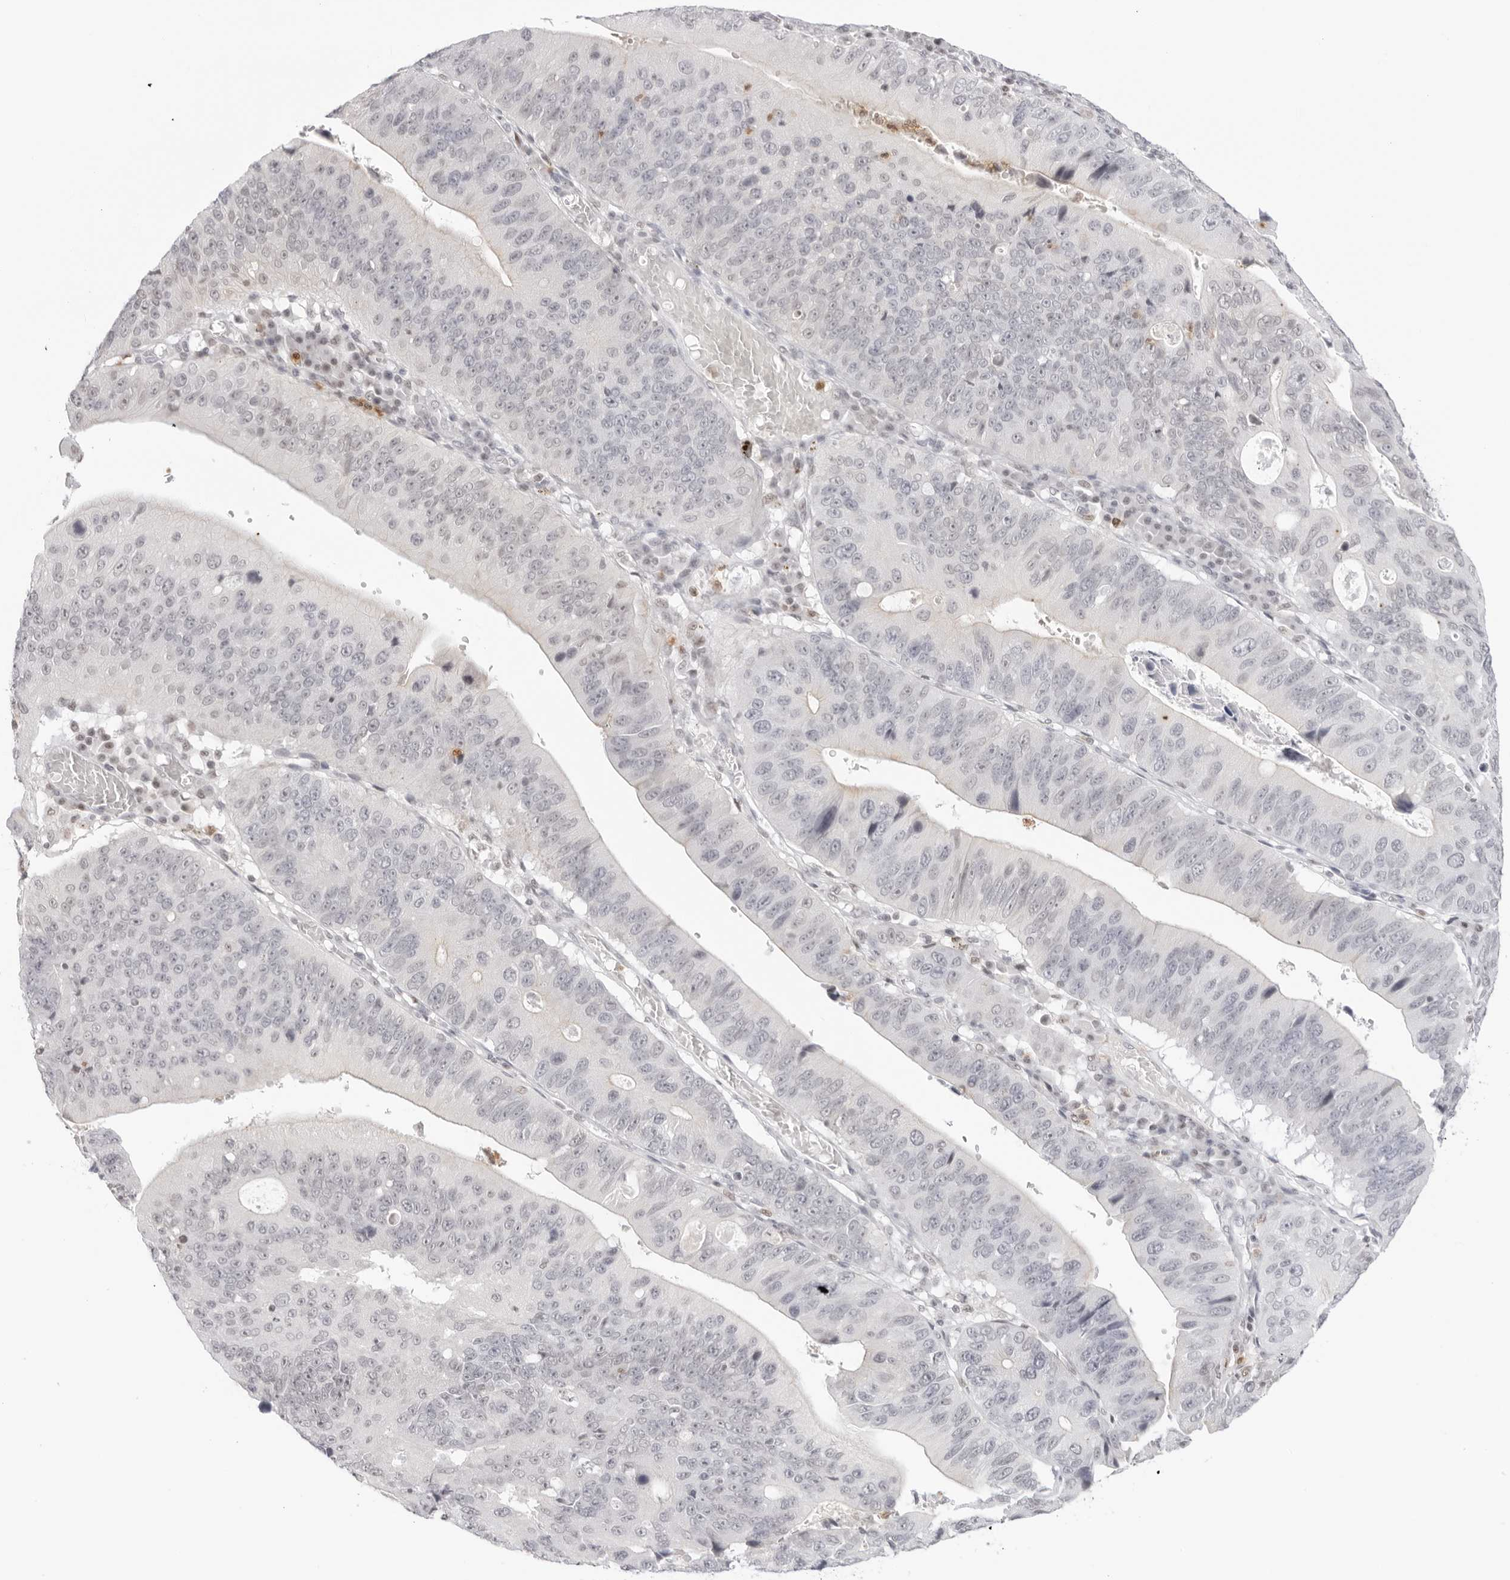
{"staining": {"intensity": "negative", "quantity": "none", "location": "none"}, "tissue": "stomach cancer", "cell_type": "Tumor cells", "image_type": "cancer", "snomed": [{"axis": "morphology", "description": "Adenocarcinoma, NOS"}, {"axis": "topography", "description": "Stomach"}], "caption": "This is a histopathology image of IHC staining of stomach cancer, which shows no staining in tumor cells. (DAB (3,3'-diaminobenzidine) immunohistochemistry with hematoxylin counter stain).", "gene": "RNF146", "patient": {"sex": "male", "age": 59}}